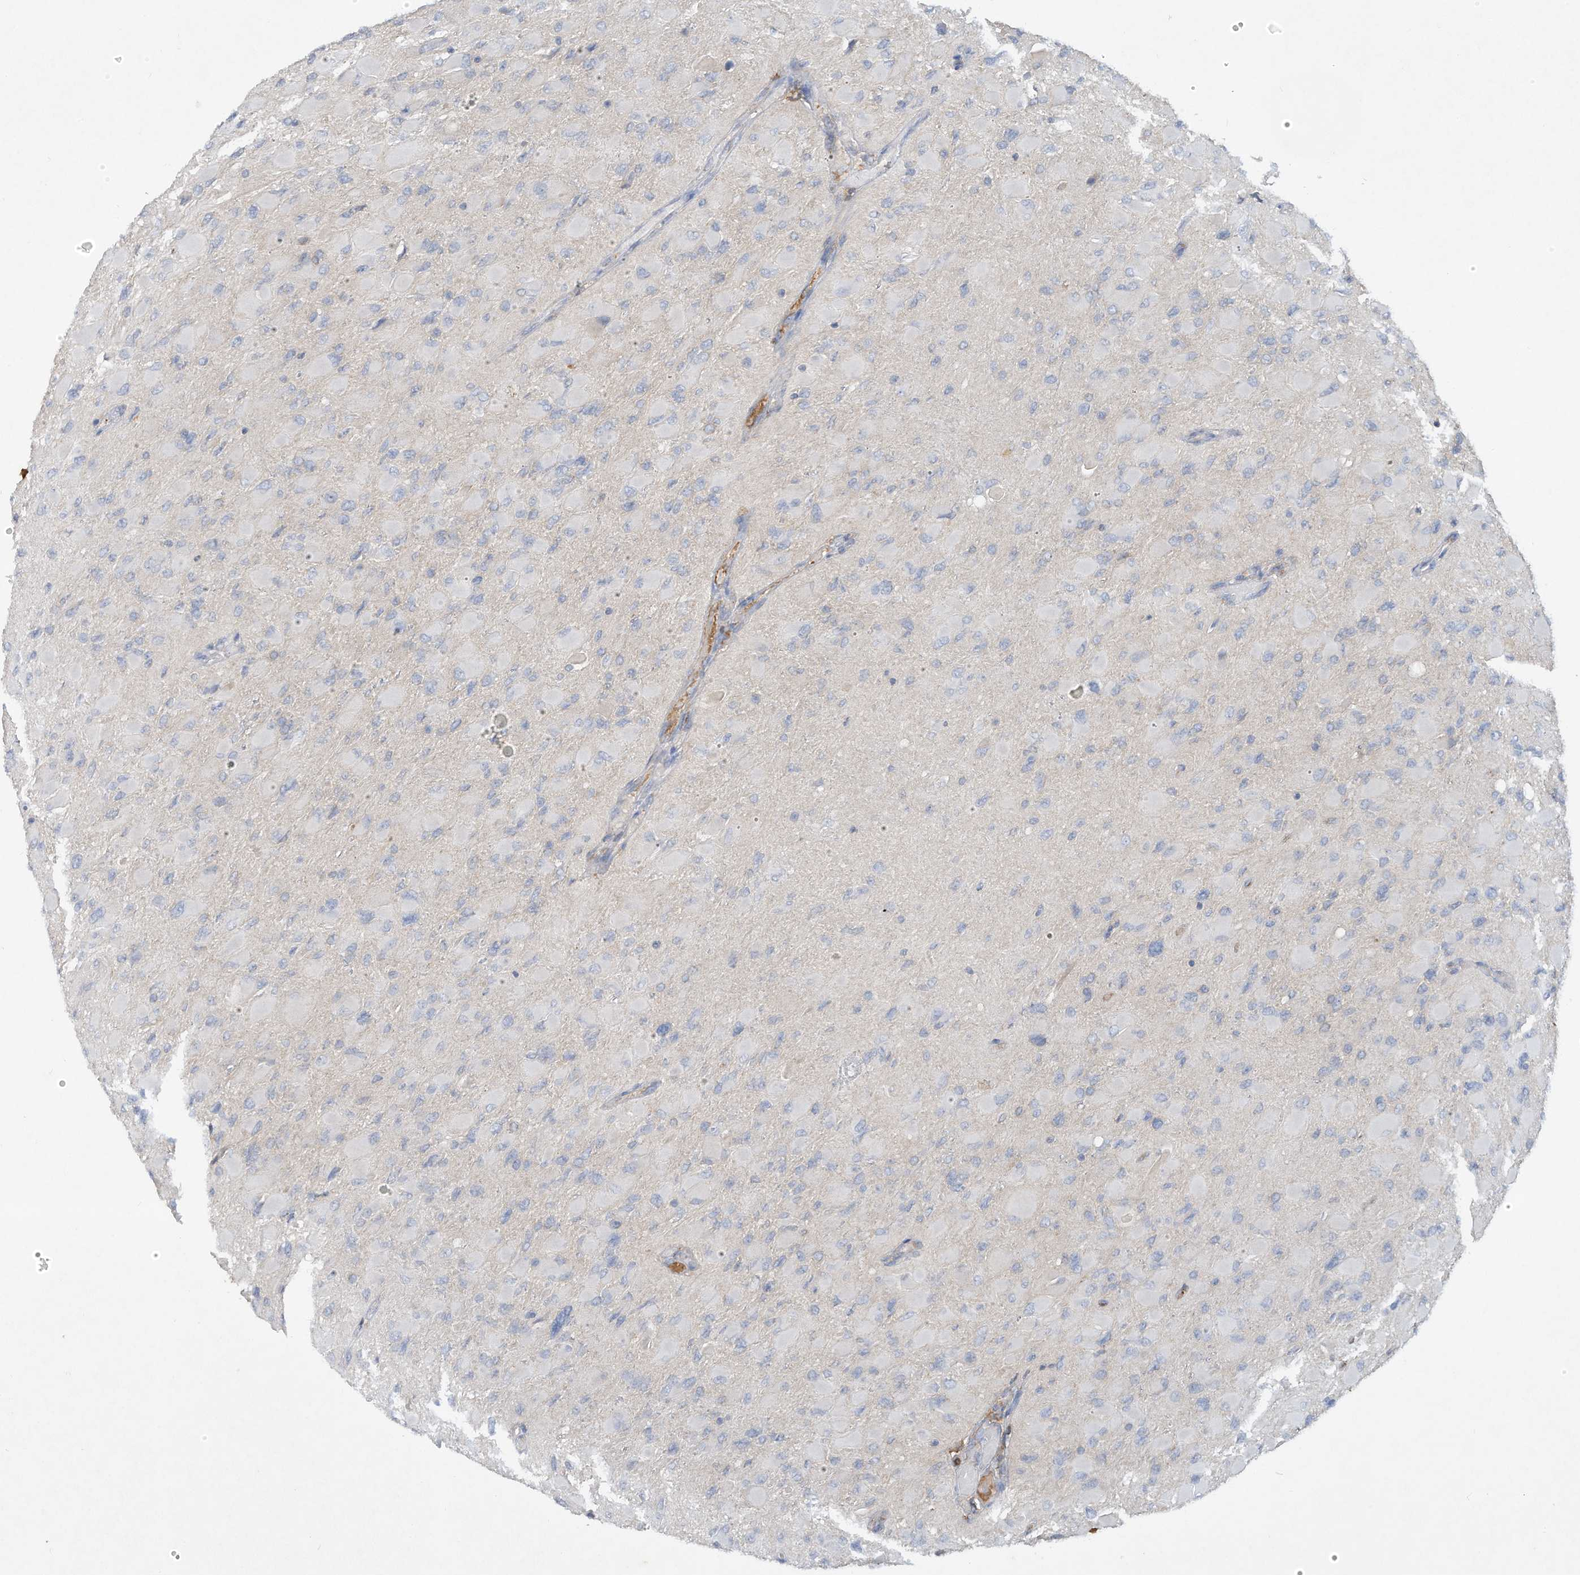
{"staining": {"intensity": "negative", "quantity": "none", "location": "none"}, "tissue": "glioma", "cell_type": "Tumor cells", "image_type": "cancer", "snomed": [{"axis": "morphology", "description": "Glioma, malignant, High grade"}, {"axis": "topography", "description": "Cerebral cortex"}], "caption": "This is a micrograph of IHC staining of high-grade glioma (malignant), which shows no expression in tumor cells.", "gene": "HAS3", "patient": {"sex": "female", "age": 36}}